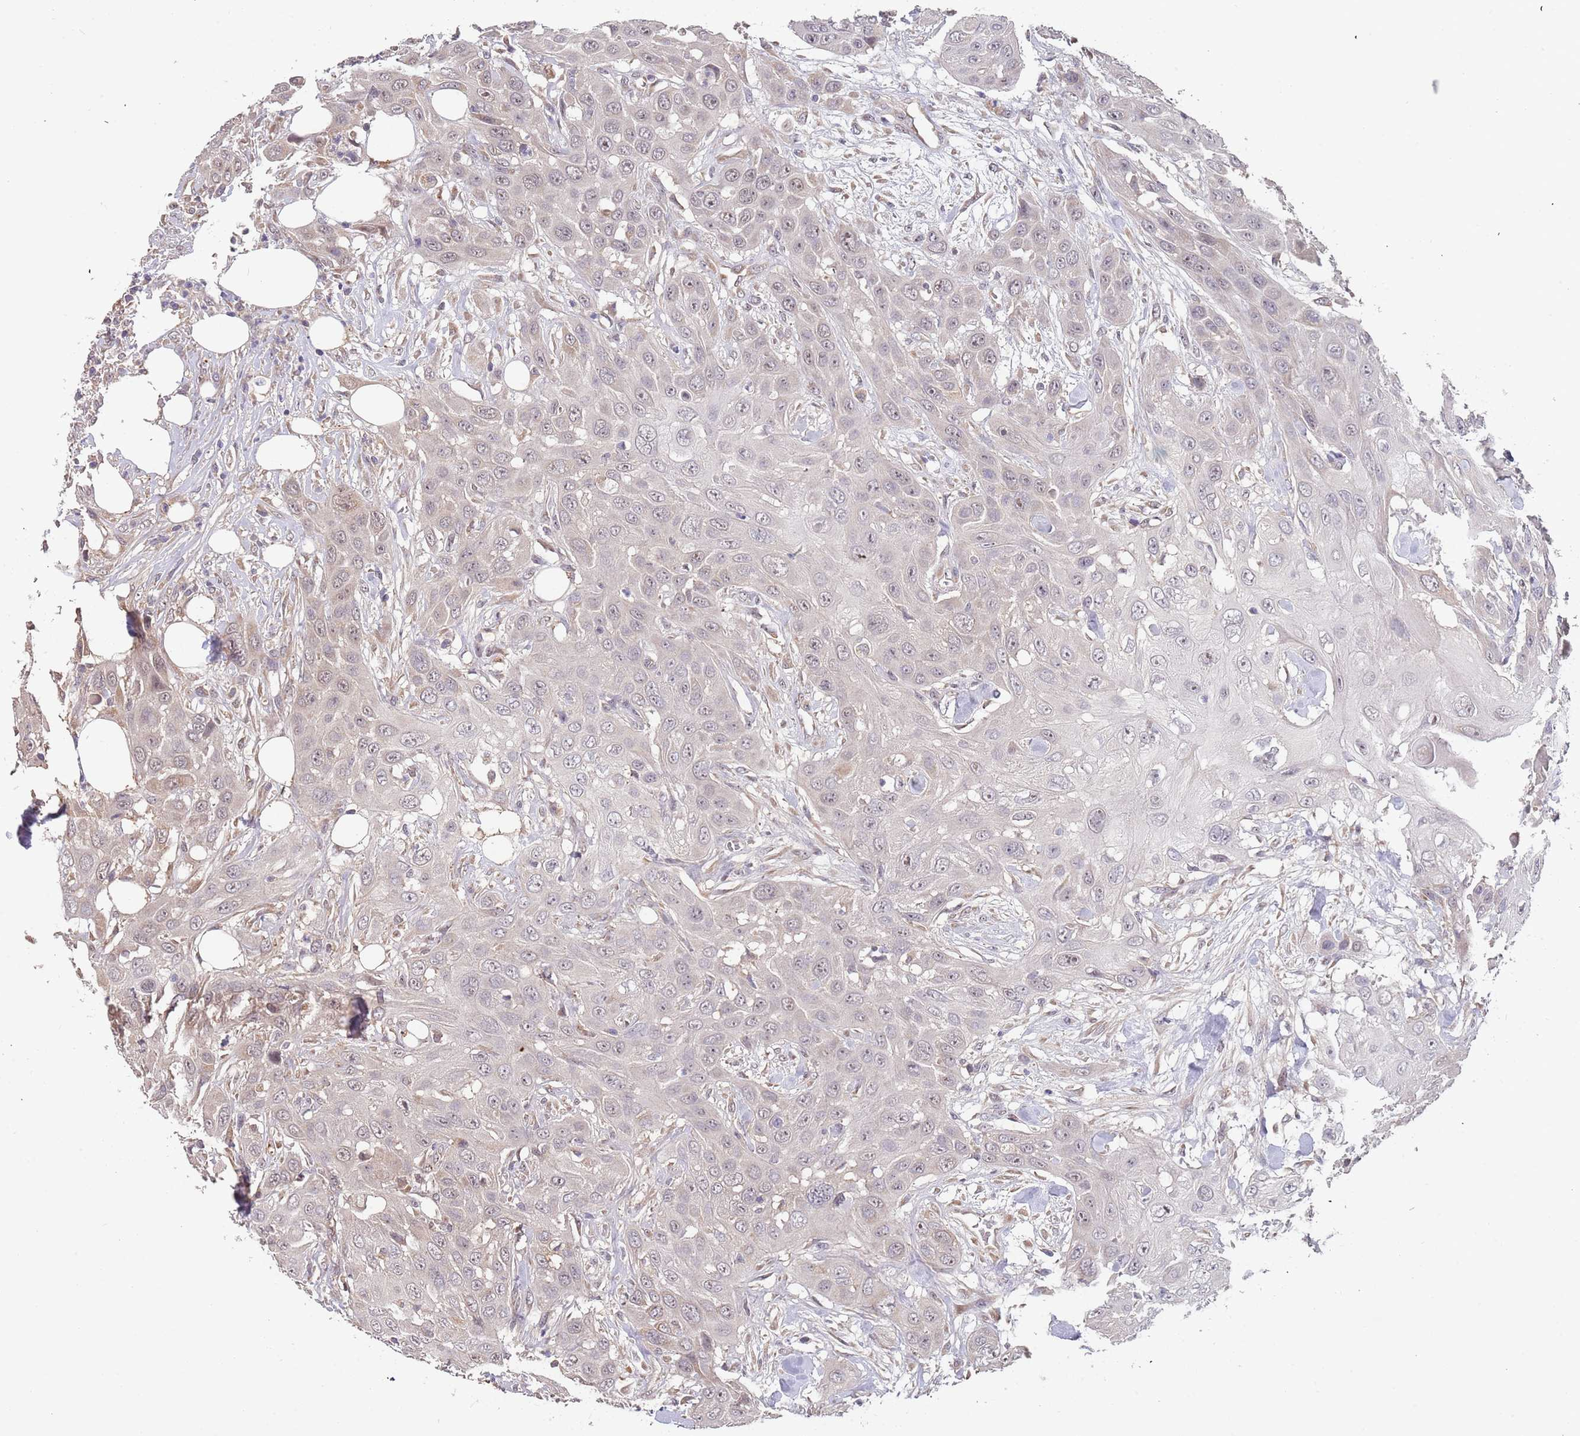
{"staining": {"intensity": "weak", "quantity": "<25%", "location": "nuclear"}, "tissue": "head and neck cancer", "cell_type": "Tumor cells", "image_type": "cancer", "snomed": [{"axis": "morphology", "description": "Squamous cell carcinoma, NOS"}, {"axis": "topography", "description": "Head-Neck"}], "caption": "There is no significant expression in tumor cells of head and neck squamous cell carcinoma. Brightfield microscopy of IHC stained with DAB (brown) and hematoxylin (blue), captured at high magnification.", "gene": "TMEM64", "patient": {"sex": "male", "age": 81}}